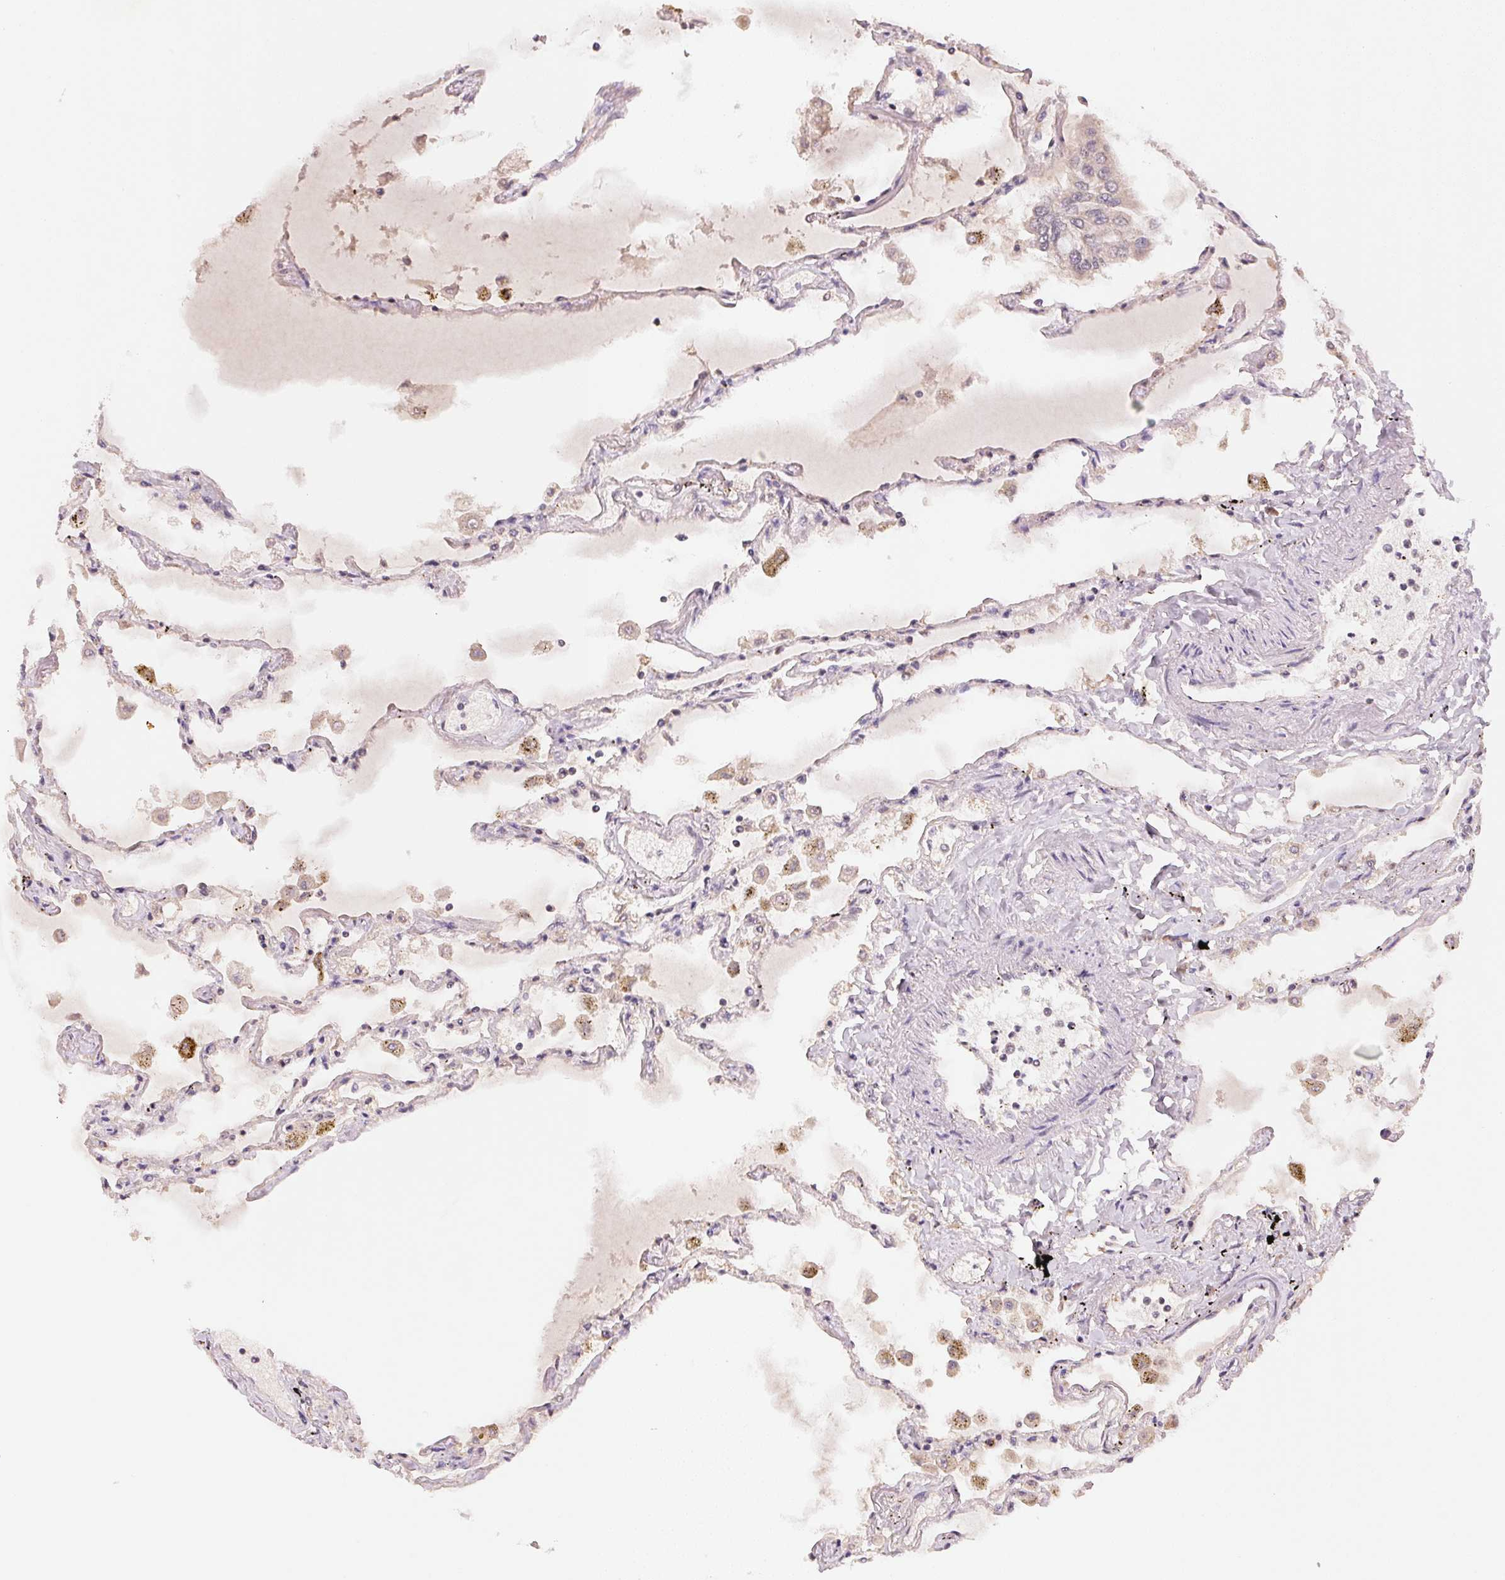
{"staining": {"intensity": "weak", "quantity": "<25%", "location": "cytoplasmic/membranous"}, "tissue": "lung", "cell_type": "Alveolar cells", "image_type": "normal", "snomed": [{"axis": "morphology", "description": "Normal tissue, NOS"}, {"axis": "morphology", "description": "Adenocarcinoma, NOS"}, {"axis": "topography", "description": "Cartilage tissue"}, {"axis": "topography", "description": "Lung"}], "caption": "This is a micrograph of immunohistochemistry staining of normal lung, which shows no expression in alveolar cells.", "gene": "BNIP5", "patient": {"sex": "female", "age": 67}}